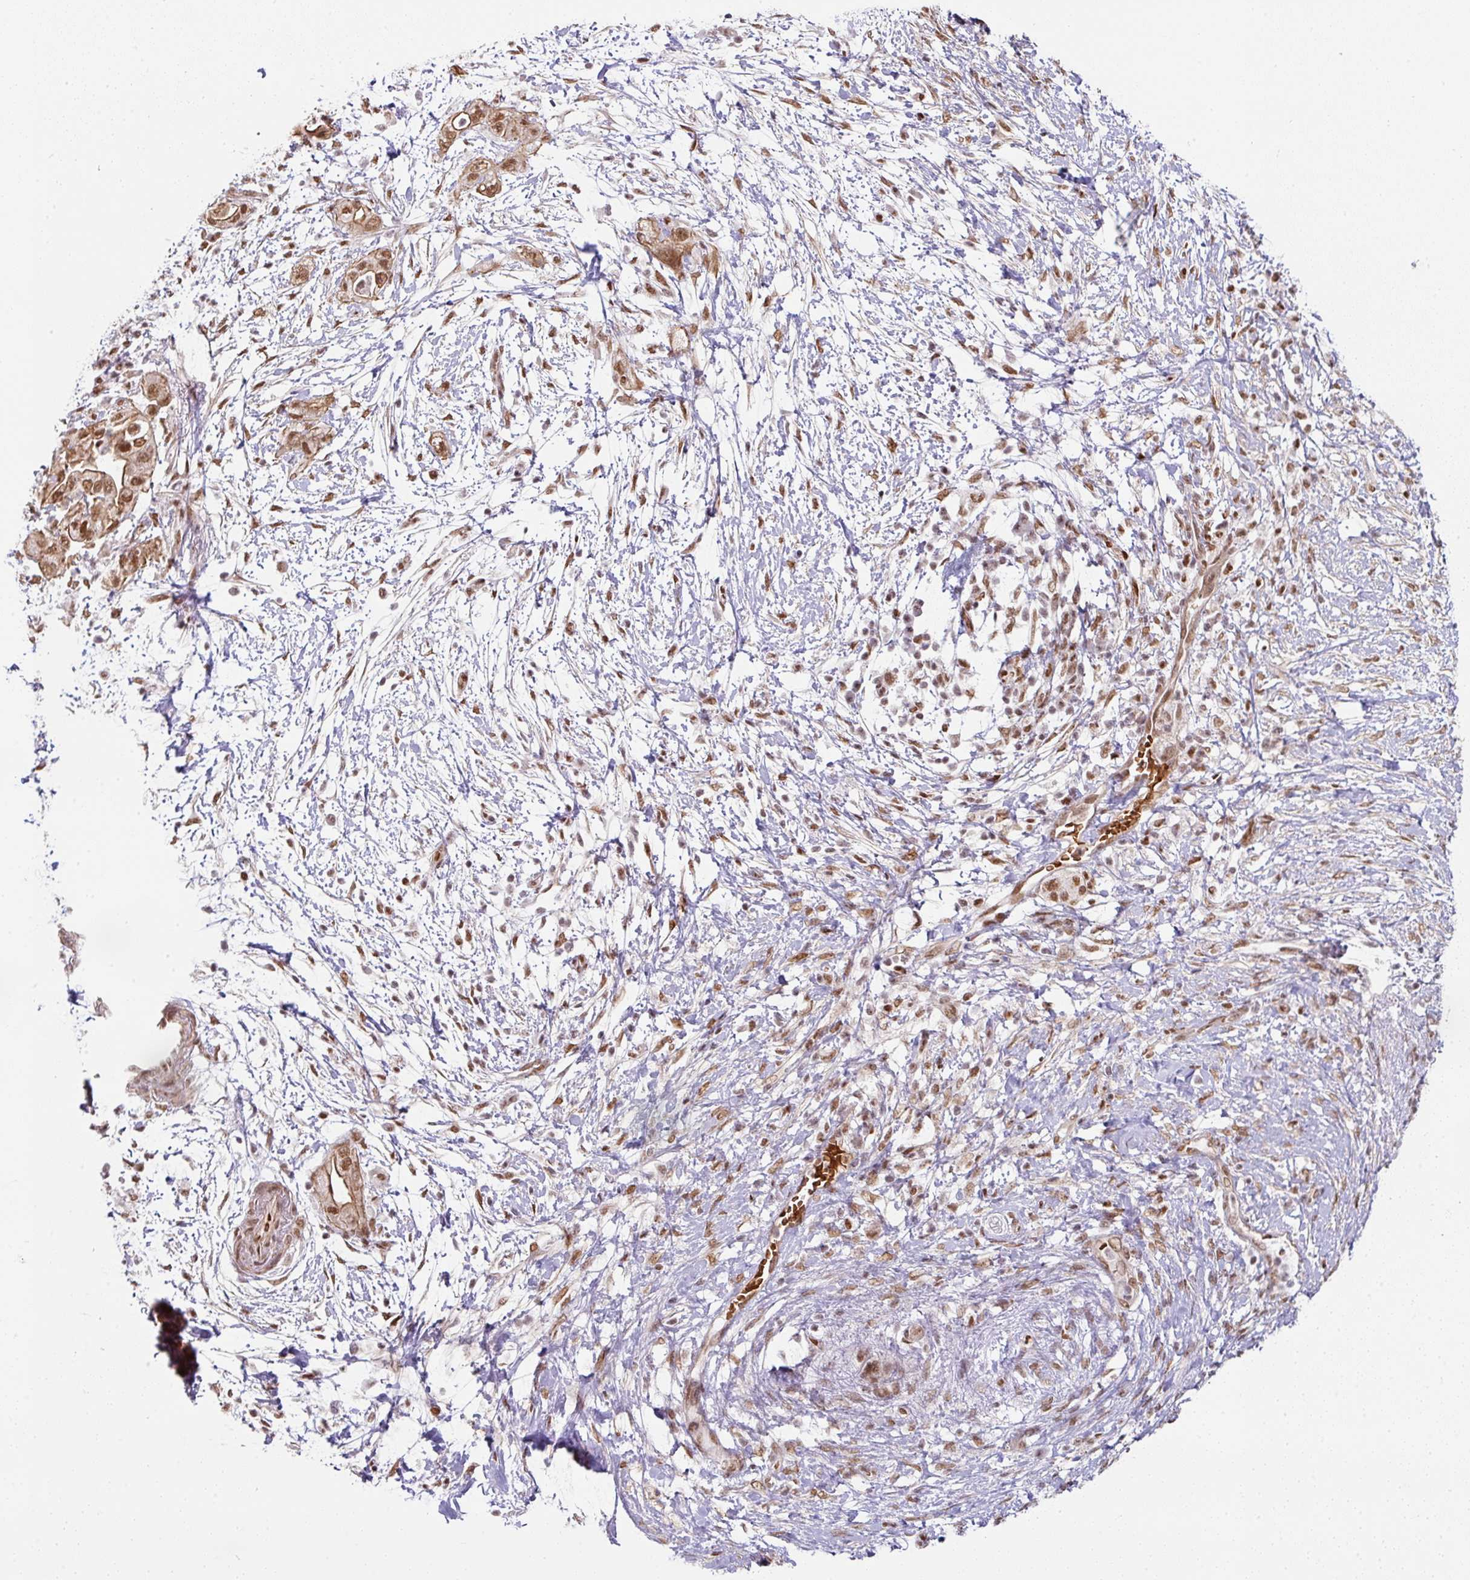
{"staining": {"intensity": "moderate", "quantity": ">75%", "location": "cytoplasmic/membranous,nuclear"}, "tissue": "pancreatic cancer", "cell_type": "Tumor cells", "image_type": "cancer", "snomed": [{"axis": "morphology", "description": "Adenocarcinoma, NOS"}, {"axis": "topography", "description": "Pancreas"}], "caption": "Immunohistochemistry (IHC) photomicrograph of neoplastic tissue: pancreatic cancer stained using immunohistochemistry (IHC) shows medium levels of moderate protein expression localized specifically in the cytoplasmic/membranous and nuclear of tumor cells, appearing as a cytoplasmic/membranous and nuclear brown color.", "gene": "NCOA5", "patient": {"sex": "female", "age": 72}}